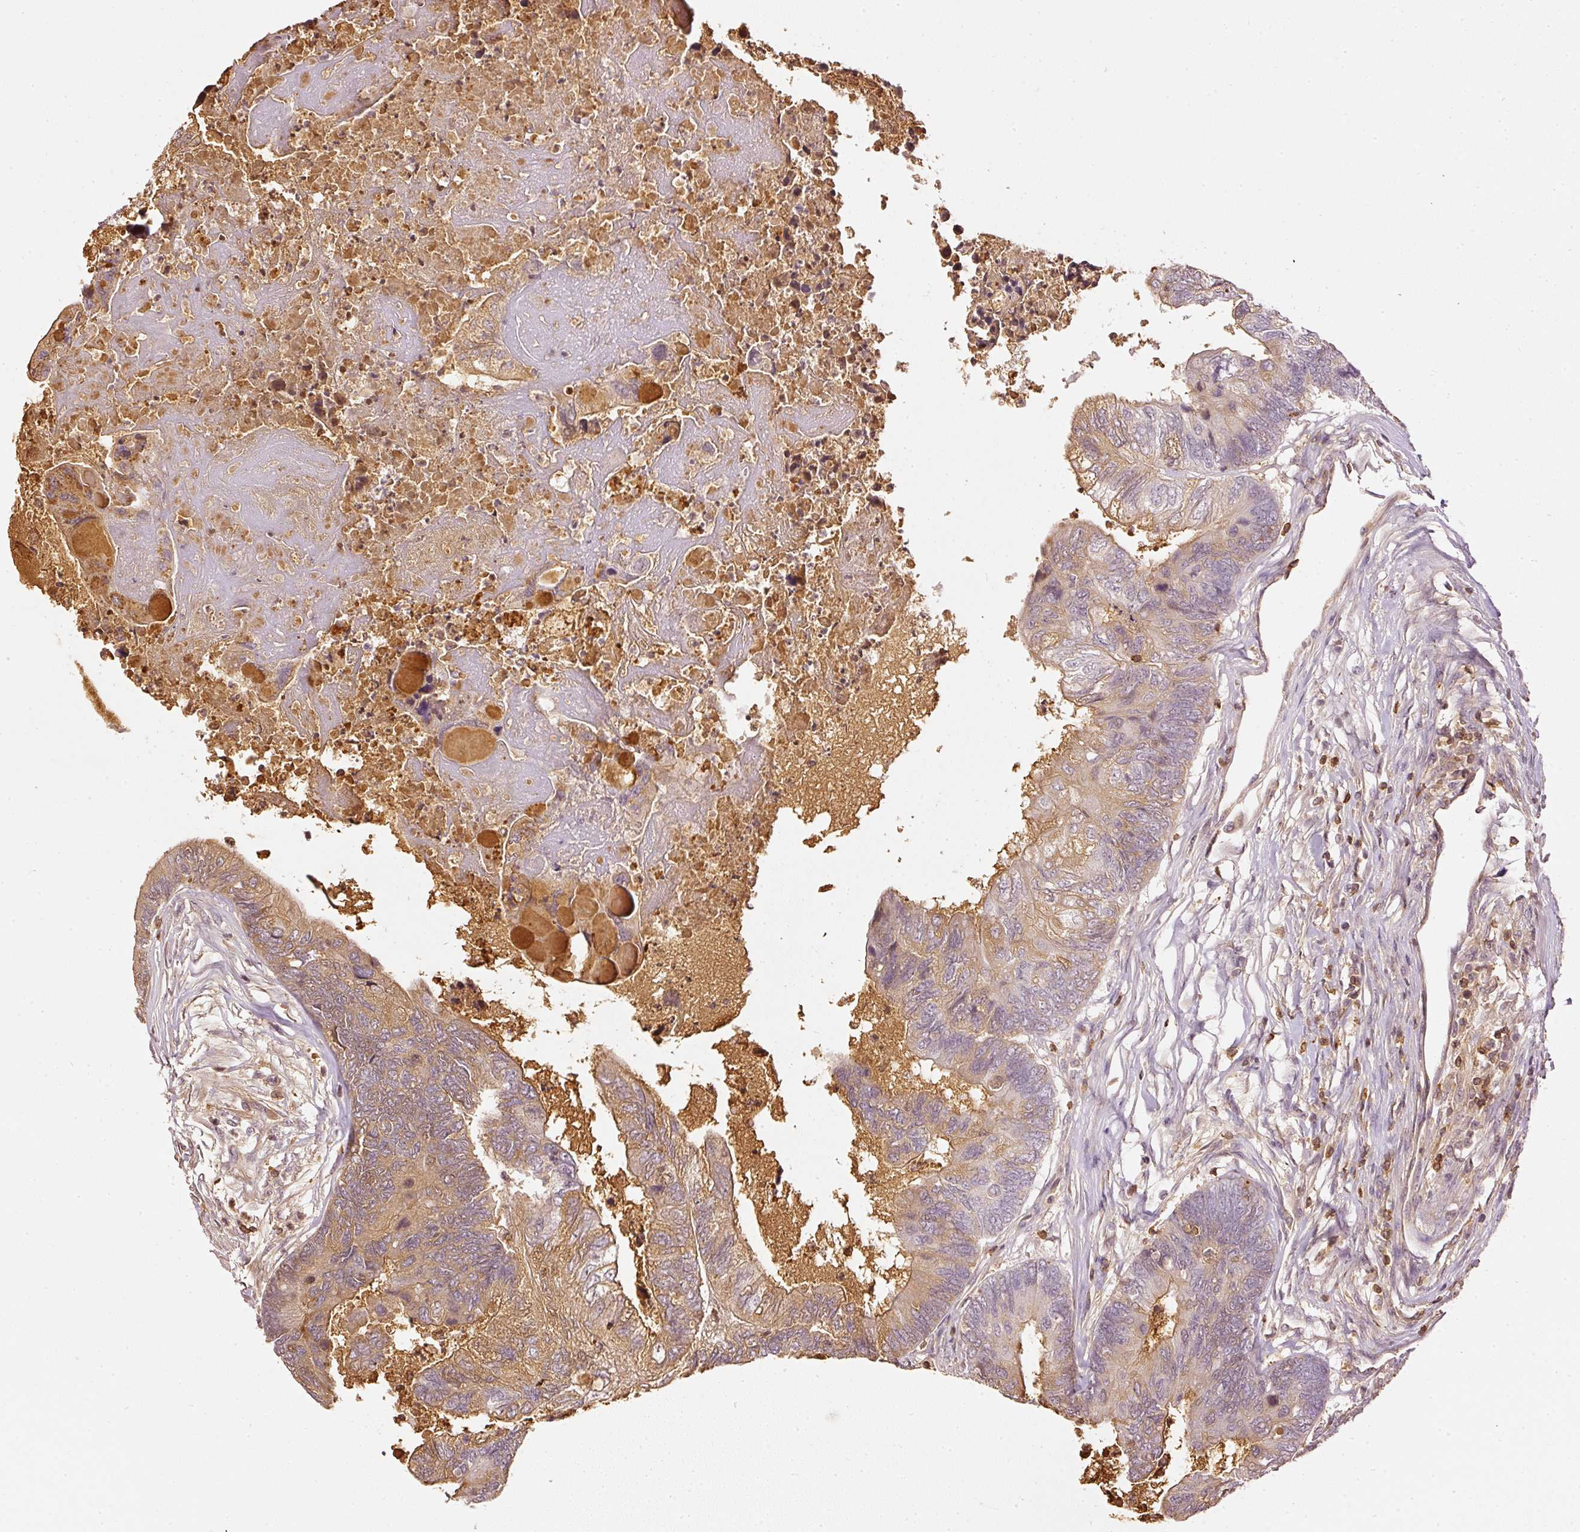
{"staining": {"intensity": "moderate", "quantity": "25%-75%", "location": "cytoplasmic/membranous"}, "tissue": "colorectal cancer", "cell_type": "Tumor cells", "image_type": "cancer", "snomed": [{"axis": "morphology", "description": "Adenocarcinoma, NOS"}, {"axis": "topography", "description": "Colon"}], "caption": "High-magnification brightfield microscopy of colorectal adenocarcinoma stained with DAB (brown) and counterstained with hematoxylin (blue). tumor cells exhibit moderate cytoplasmic/membranous positivity is present in about25%-75% of cells. (brown staining indicates protein expression, while blue staining denotes nuclei).", "gene": "EVL", "patient": {"sex": "female", "age": 67}}